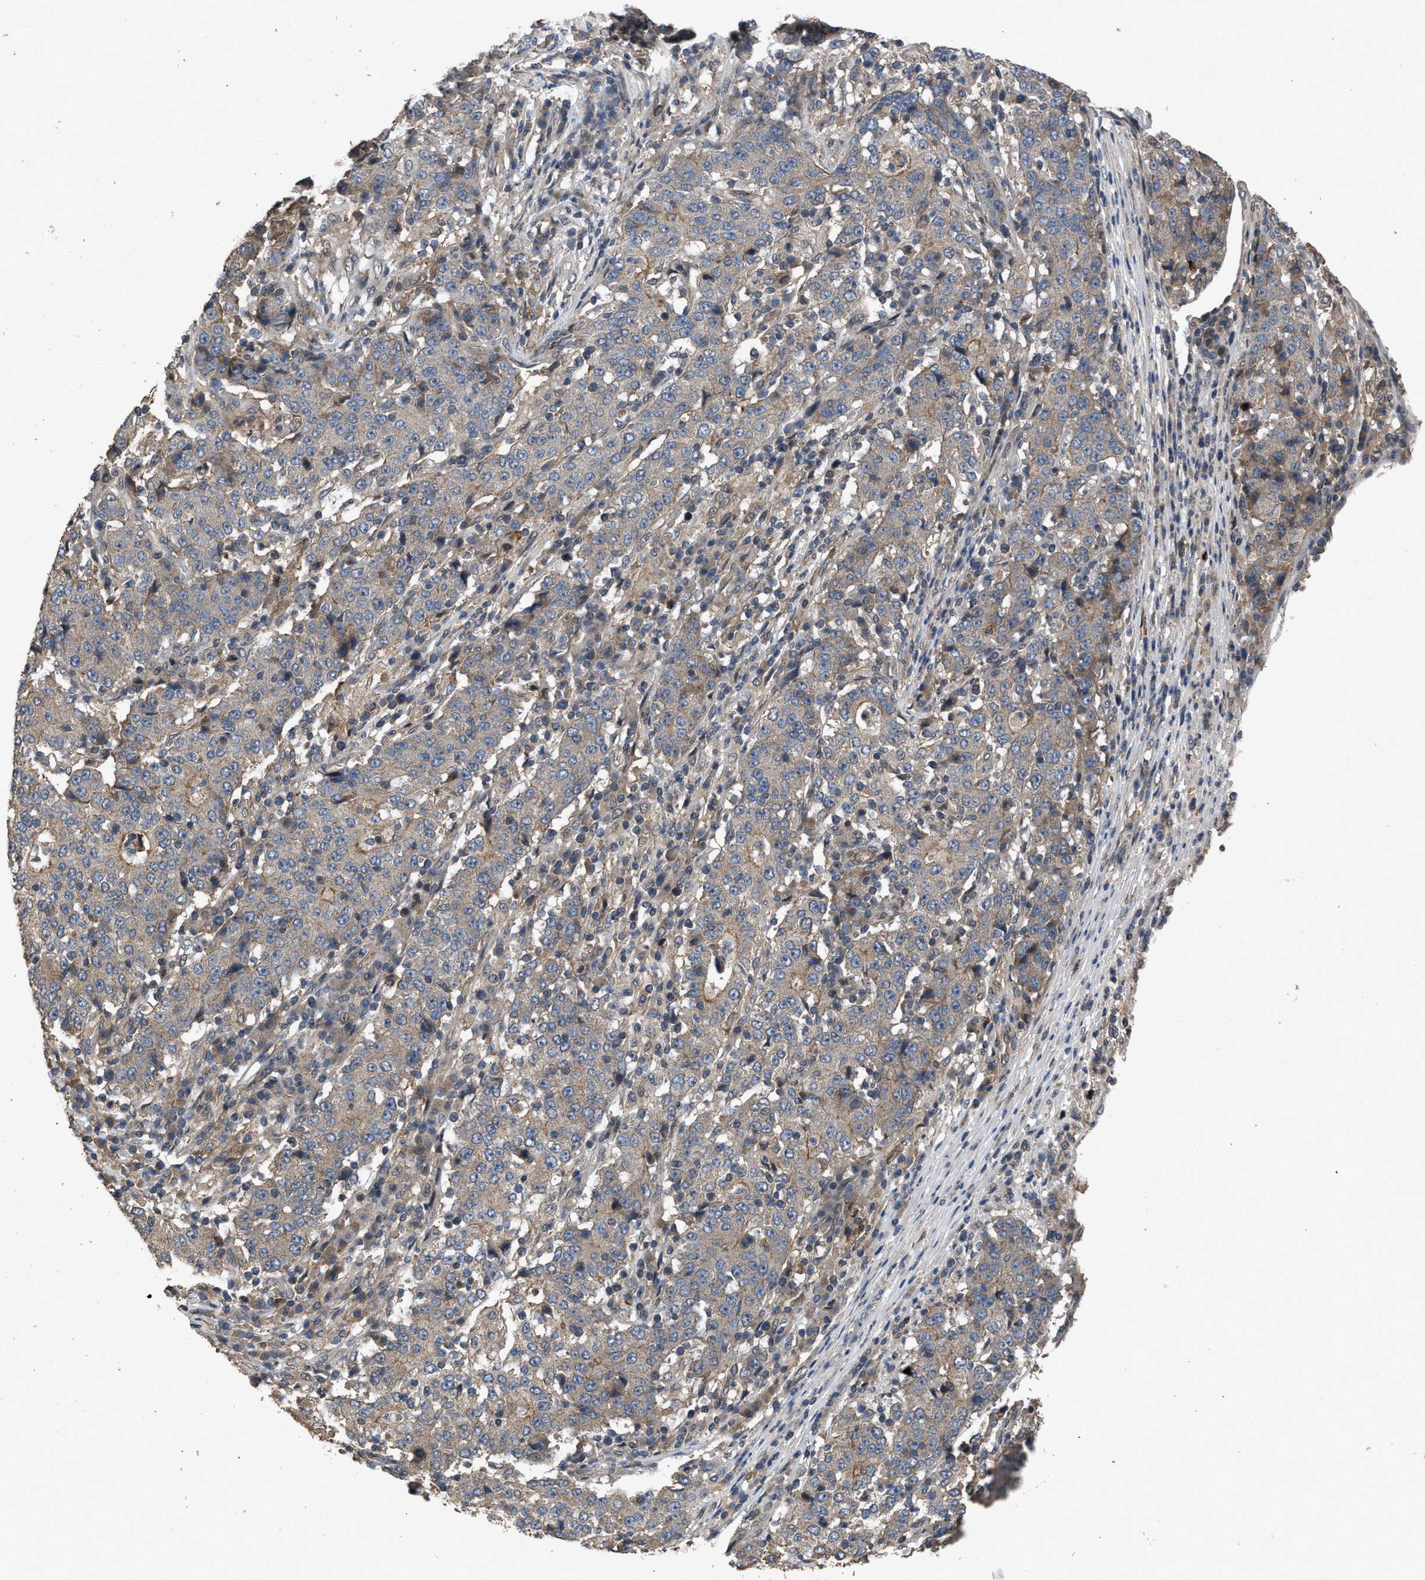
{"staining": {"intensity": "moderate", "quantity": "25%-75%", "location": "cytoplasmic/membranous"}, "tissue": "stomach cancer", "cell_type": "Tumor cells", "image_type": "cancer", "snomed": [{"axis": "morphology", "description": "Adenocarcinoma, NOS"}, {"axis": "topography", "description": "Stomach"}], "caption": "Immunohistochemistry (IHC) staining of stomach cancer (adenocarcinoma), which displays medium levels of moderate cytoplasmic/membranous expression in about 25%-75% of tumor cells indicating moderate cytoplasmic/membranous protein staining. The staining was performed using DAB (brown) for protein detection and nuclei were counterstained in hematoxylin (blue).", "gene": "UTRN", "patient": {"sex": "male", "age": 59}}